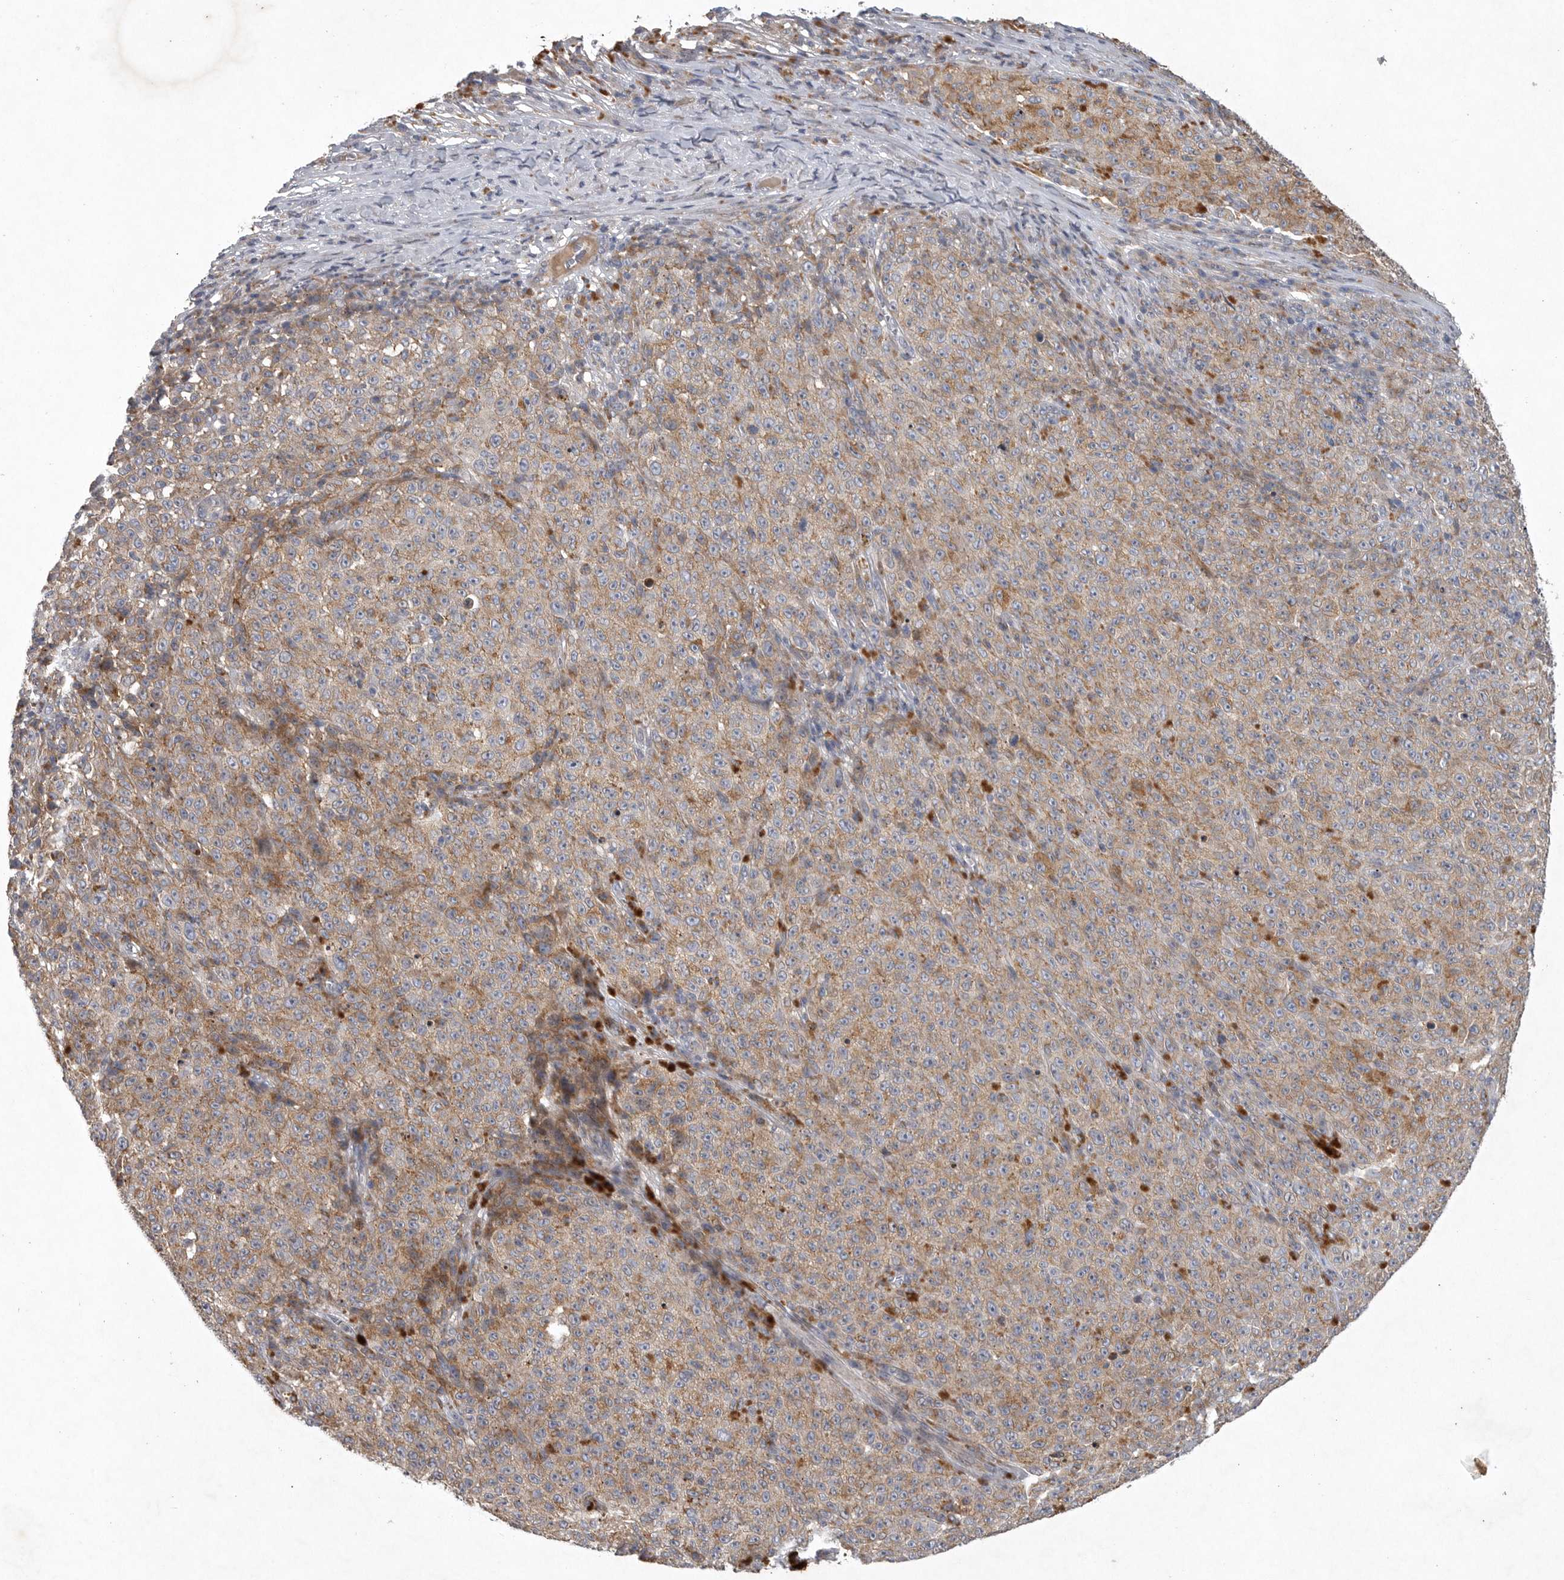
{"staining": {"intensity": "moderate", "quantity": ">75%", "location": "cytoplasmic/membranous"}, "tissue": "melanoma", "cell_type": "Tumor cells", "image_type": "cancer", "snomed": [{"axis": "morphology", "description": "Malignant melanoma, NOS"}, {"axis": "topography", "description": "Skin"}], "caption": "A high-resolution image shows IHC staining of melanoma, which shows moderate cytoplasmic/membranous staining in approximately >75% of tumor cells. Immunohistochemistry (ihc) stains the protein in brown and the nuclei are stained blue.", "gene": "LAMTOR3", "patient": {"sex": "female", "age": 82}}